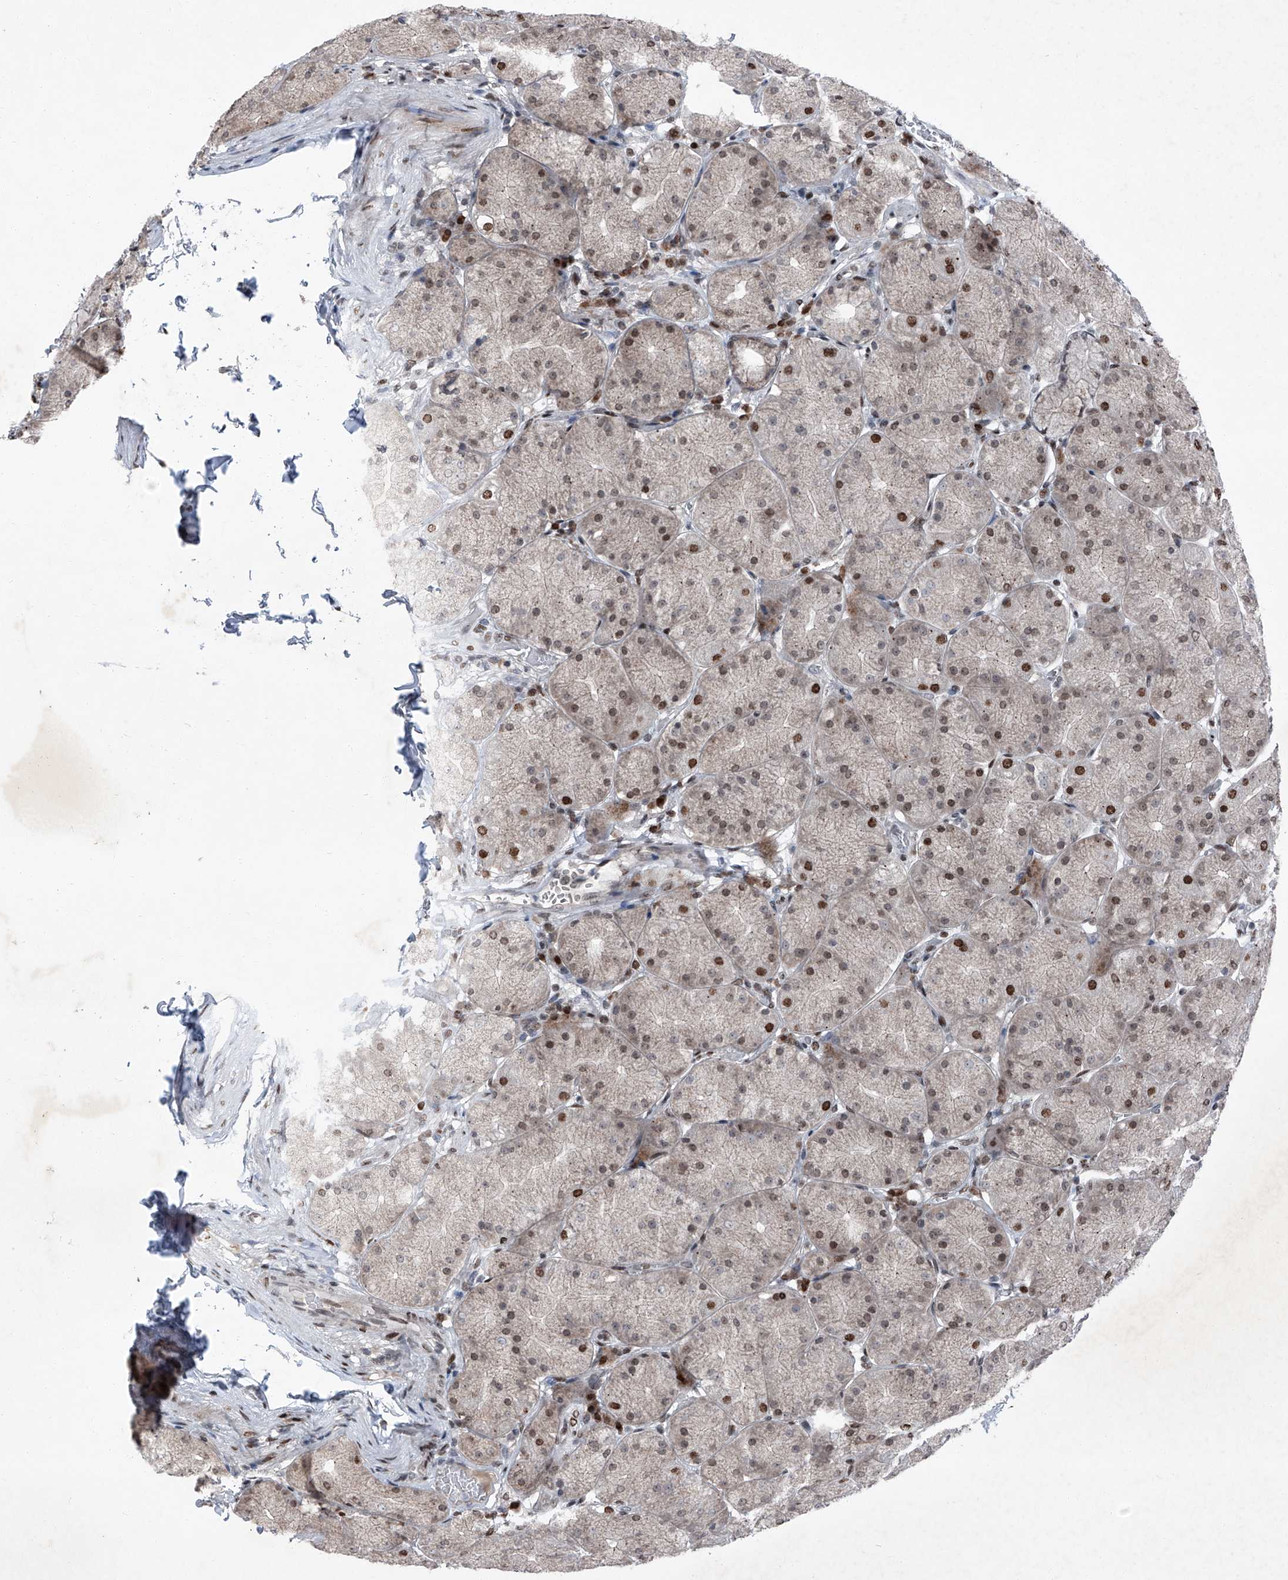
{"staining": {"intensity": "moderate", "quantity": ">75%", "location": "cytoplasmic/membranous,nuclear"}, "tissue": "stomach", "cell_type": "Glandular cells", "image_type": "normal", "snomed": [{"axis": "morphology", "description": "Normal tissue, NOS"}, {"axis": "topography", "description": "Stomach, upper"}], "caption": "The photomicrograph reveals a brown stain indicating the presence of a protein in the cytoplasmic/membranous,nuclear of glandular cells in stomach. (brown staining indicates protein expression, while blue staining denotes nuclei).", "gene": "BMI1", "patient": {"sex": "female", "age": 56}}